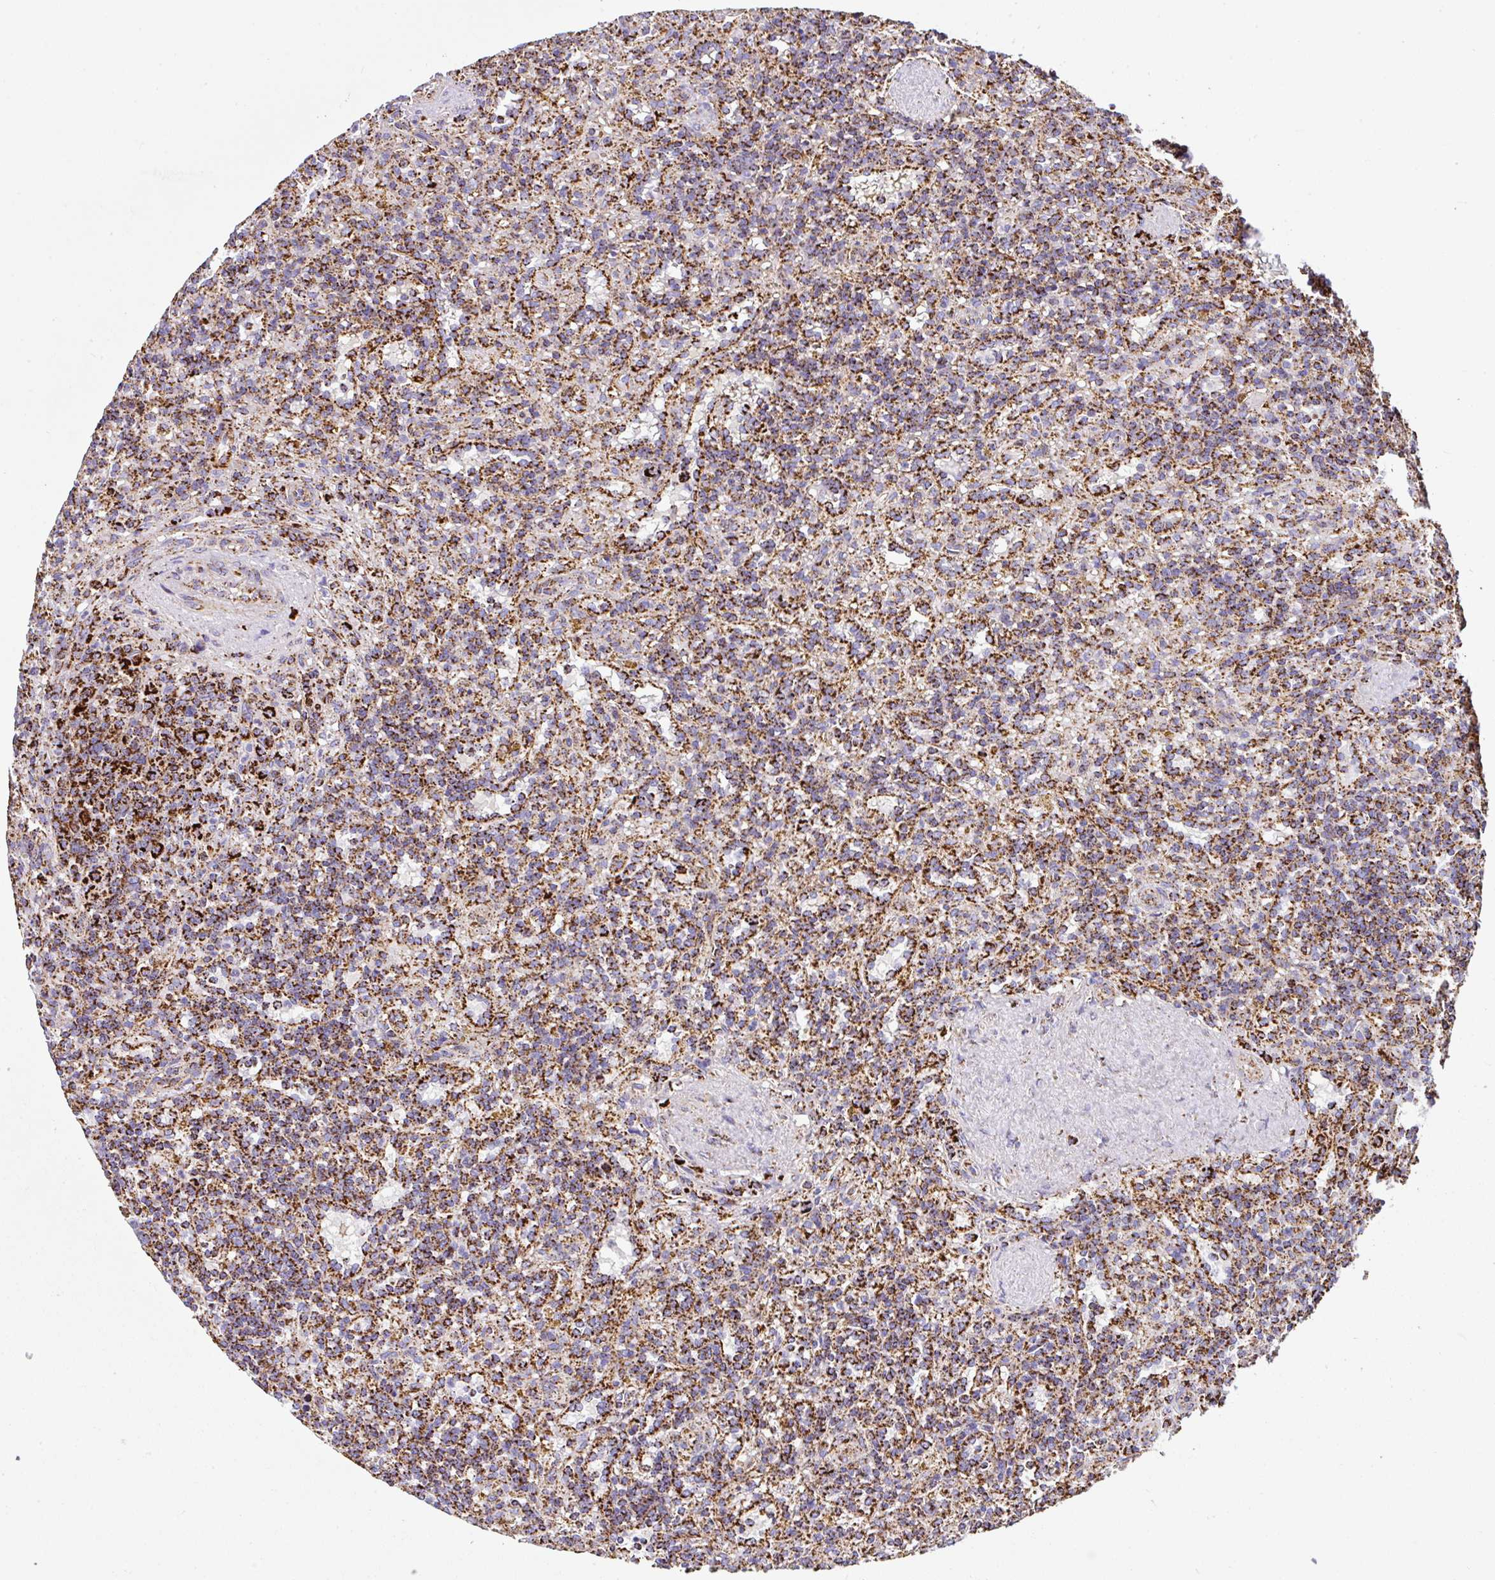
{"staining": {"intensity": "strong", "quantity": ">75%", "location": "cytoplasmic/membranous"}, "tissue": "lymphoma", "cell_type": "Tumor cells", "image_type": "cancer", "snomed": [{"axis": "morphology", "description": "Malignant lymphoma, non-Hodgkin's type, Low grade"}, {"axis": "topography", "description": "Spleen"}], "caption": "A photomicrograph of human lymphoma stained for a protein displays strong cytoplasmic/membranous brown staining in tumor cells. The protein of interest is stained brown, and the nuclei are stained in blue (DAB IHC with brightfield microscopy, high magnification).", "gene": "ANKRD33B", "patient": {"sex": "male", "age": 67}}